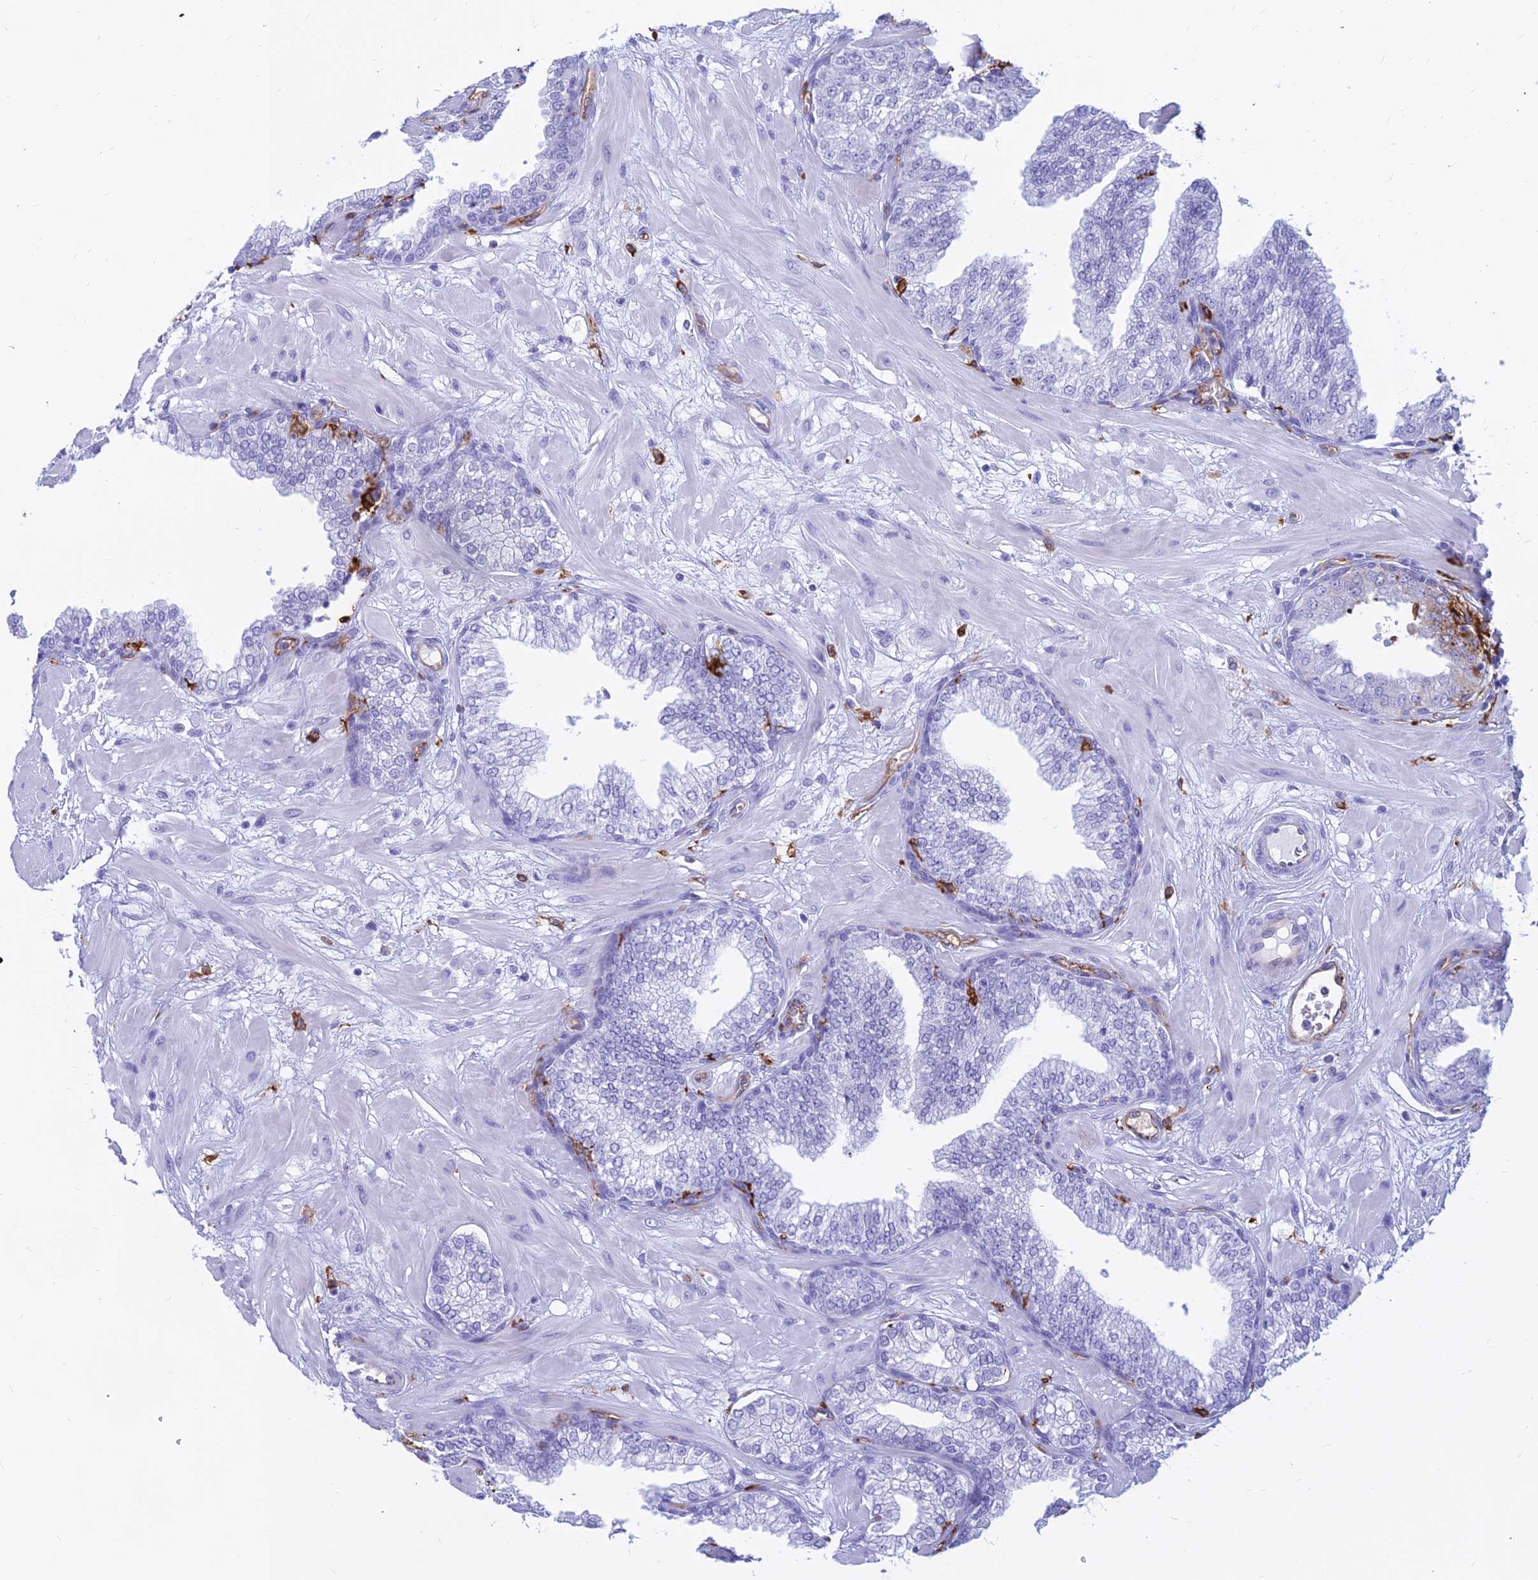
{"staining": {"intensity": "negative", "quantity": "none", "location": "none"}, "tissue": "prostate", "cell_type": "Glandular cells", "image_type": "normal", "snomed": [{"axis": "morphology", "description": "Normal tissue, NOS"}, {"axis": "morphology", "description": "Urothelial carcinoma, Low grade"}, {"axis": "topography", "description": "Urinary bladder"}, {"axis": "topography", "description": "Prostate"}], "caption": "Immunohistochemical staining of unremarkable prostate exhibits no significant positivity in glandular cells.", "gene": "HLA", "patient": {"sex": "male", "age": 60}}